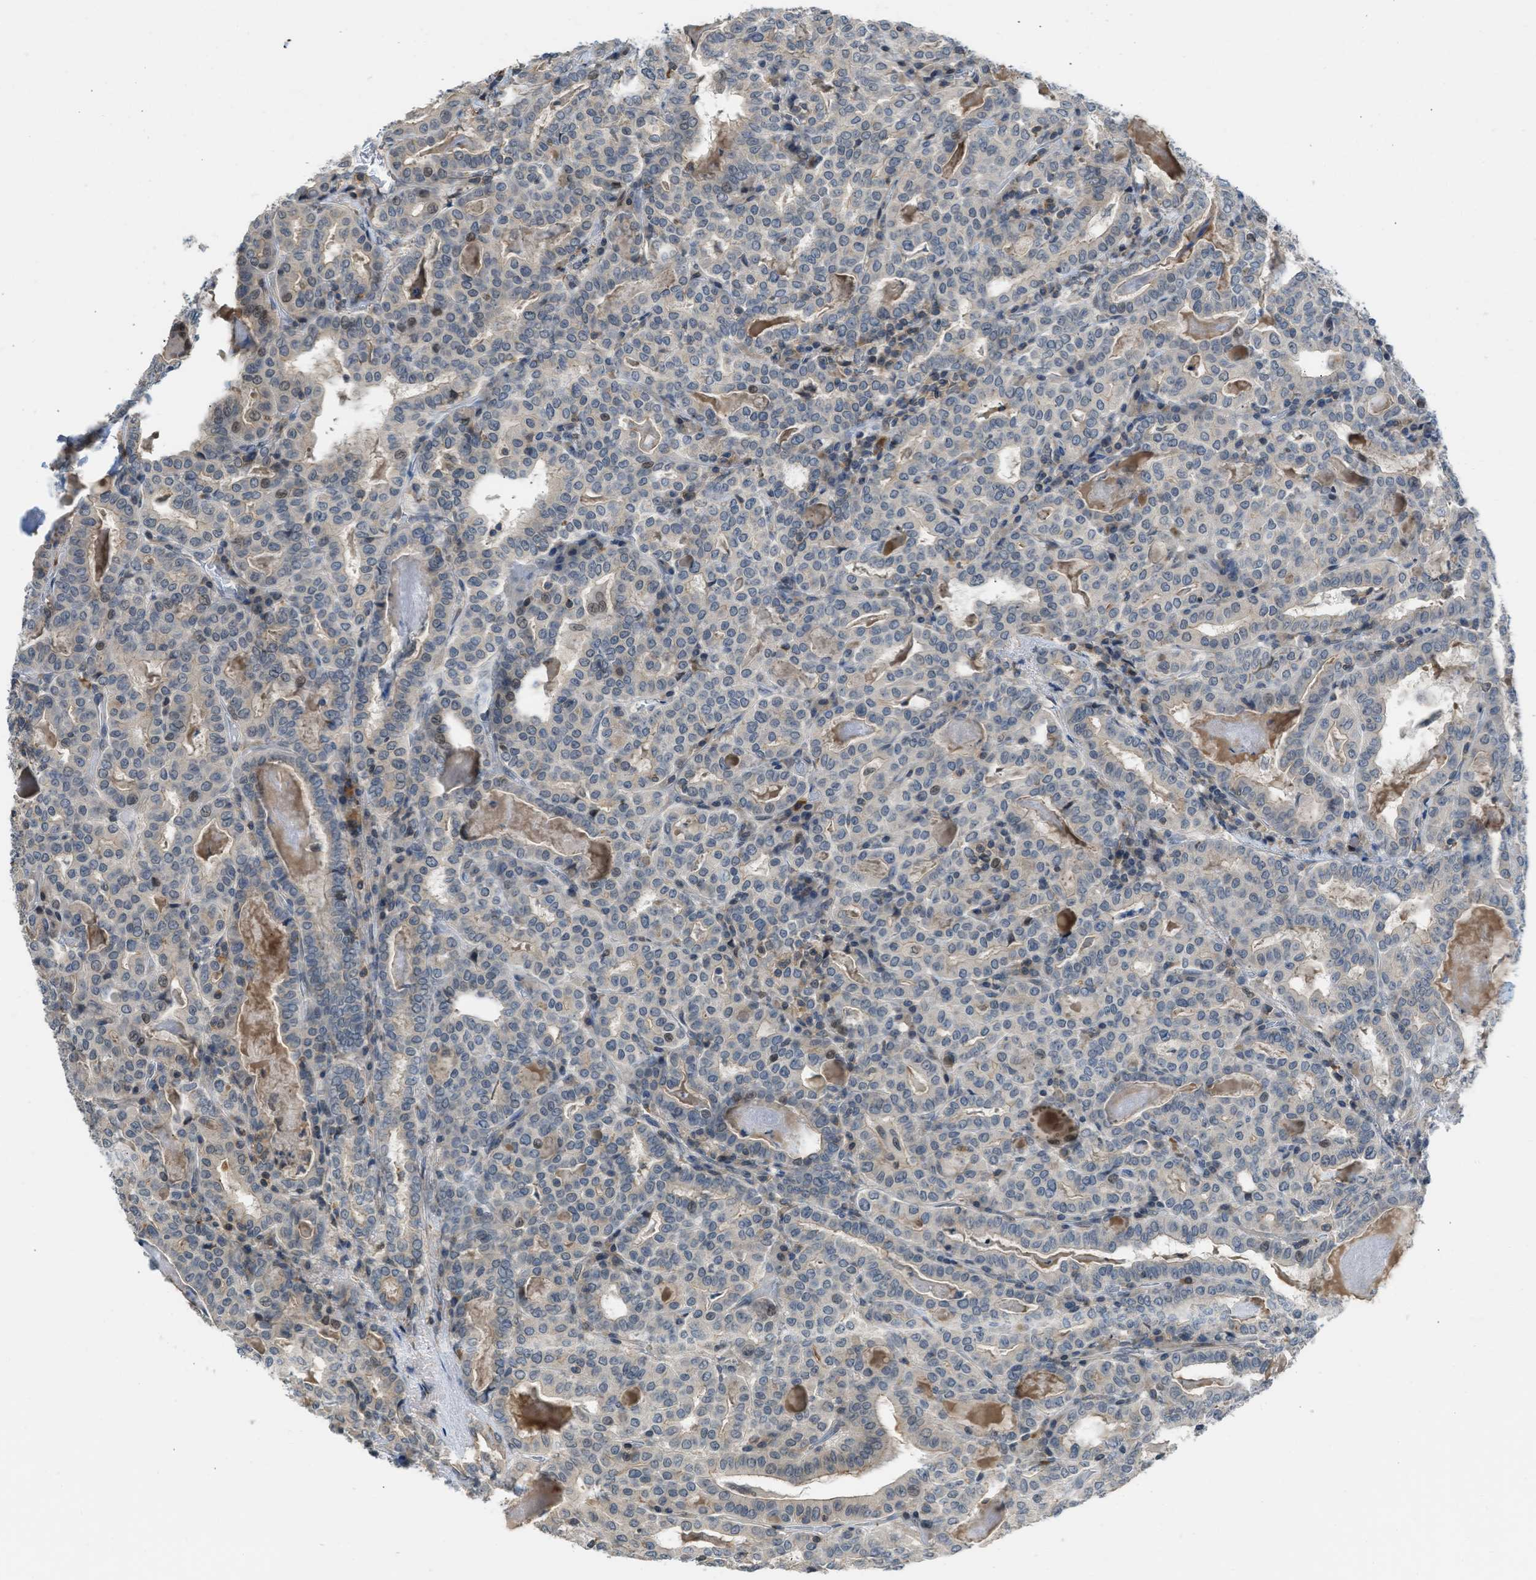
{"staining": {"intensity": "weak", "quantity": ">75%", "location": "cytoplasmic/membranous"}, "tissue": "thyroid cancer", "cell_type": "Tumor cells", "image_type": "cancer", "snomed": [{"axis": "morphology", "description": "Papillary adenocarcinoma, NOS"}, {"axis": "topography", "description": "Thyroid gland"}], "caption": "DAB (3,3'-diaminobenzidine) immunohistochemical staining of human thyroid papillary adenocarcinoma exhibits weak cytoplasmic/membranous protein expression in about >75% of tumor cells.", "gene": "TTBK2", "patient": {"sex": "female", "age": 42}}